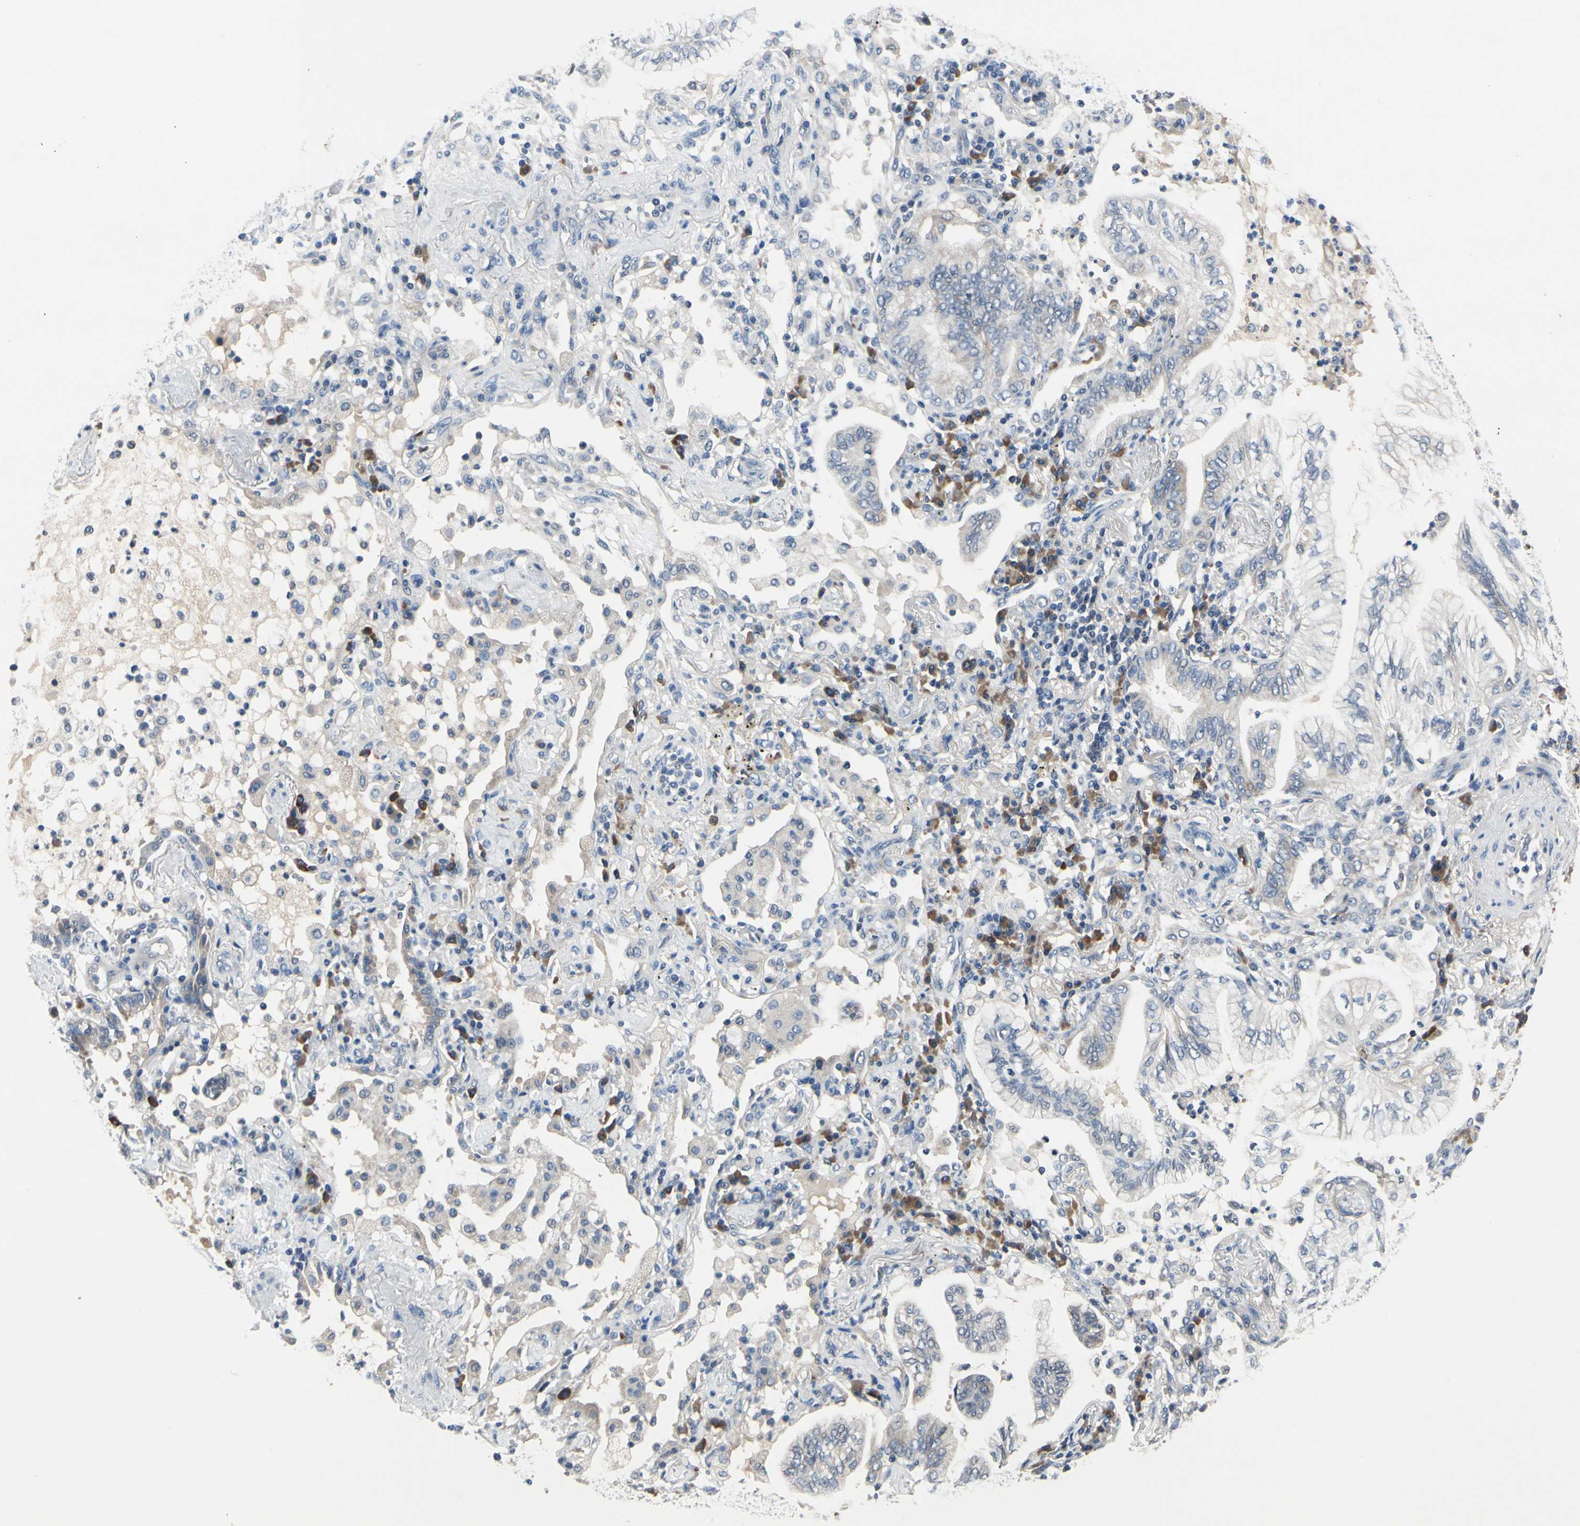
{"staining": {"intensity": "negative", "quantity": "none", "location": "none"}, "tissue": "lung cancer", "cell_type": "Tumor cells", "image_type": "cancer", "snomed": [{"axis": "morphology", "description": "Normal tissue, NOS"}, {"axis": "morphology", "description": "Adenocarcinoma, NOS"}, {"axis": "topography", "description": "Bronchus"}, {"axis": "topography", "description": "Lung"}], "caption": "Immunohistochemistry (IHC) image of adenocarcinoma (lung) stained for a protein (brown), which exhibits no expression in tumor cells.", "gene": "SELENOK", "patient": {"sex": "female", "age": 70}}